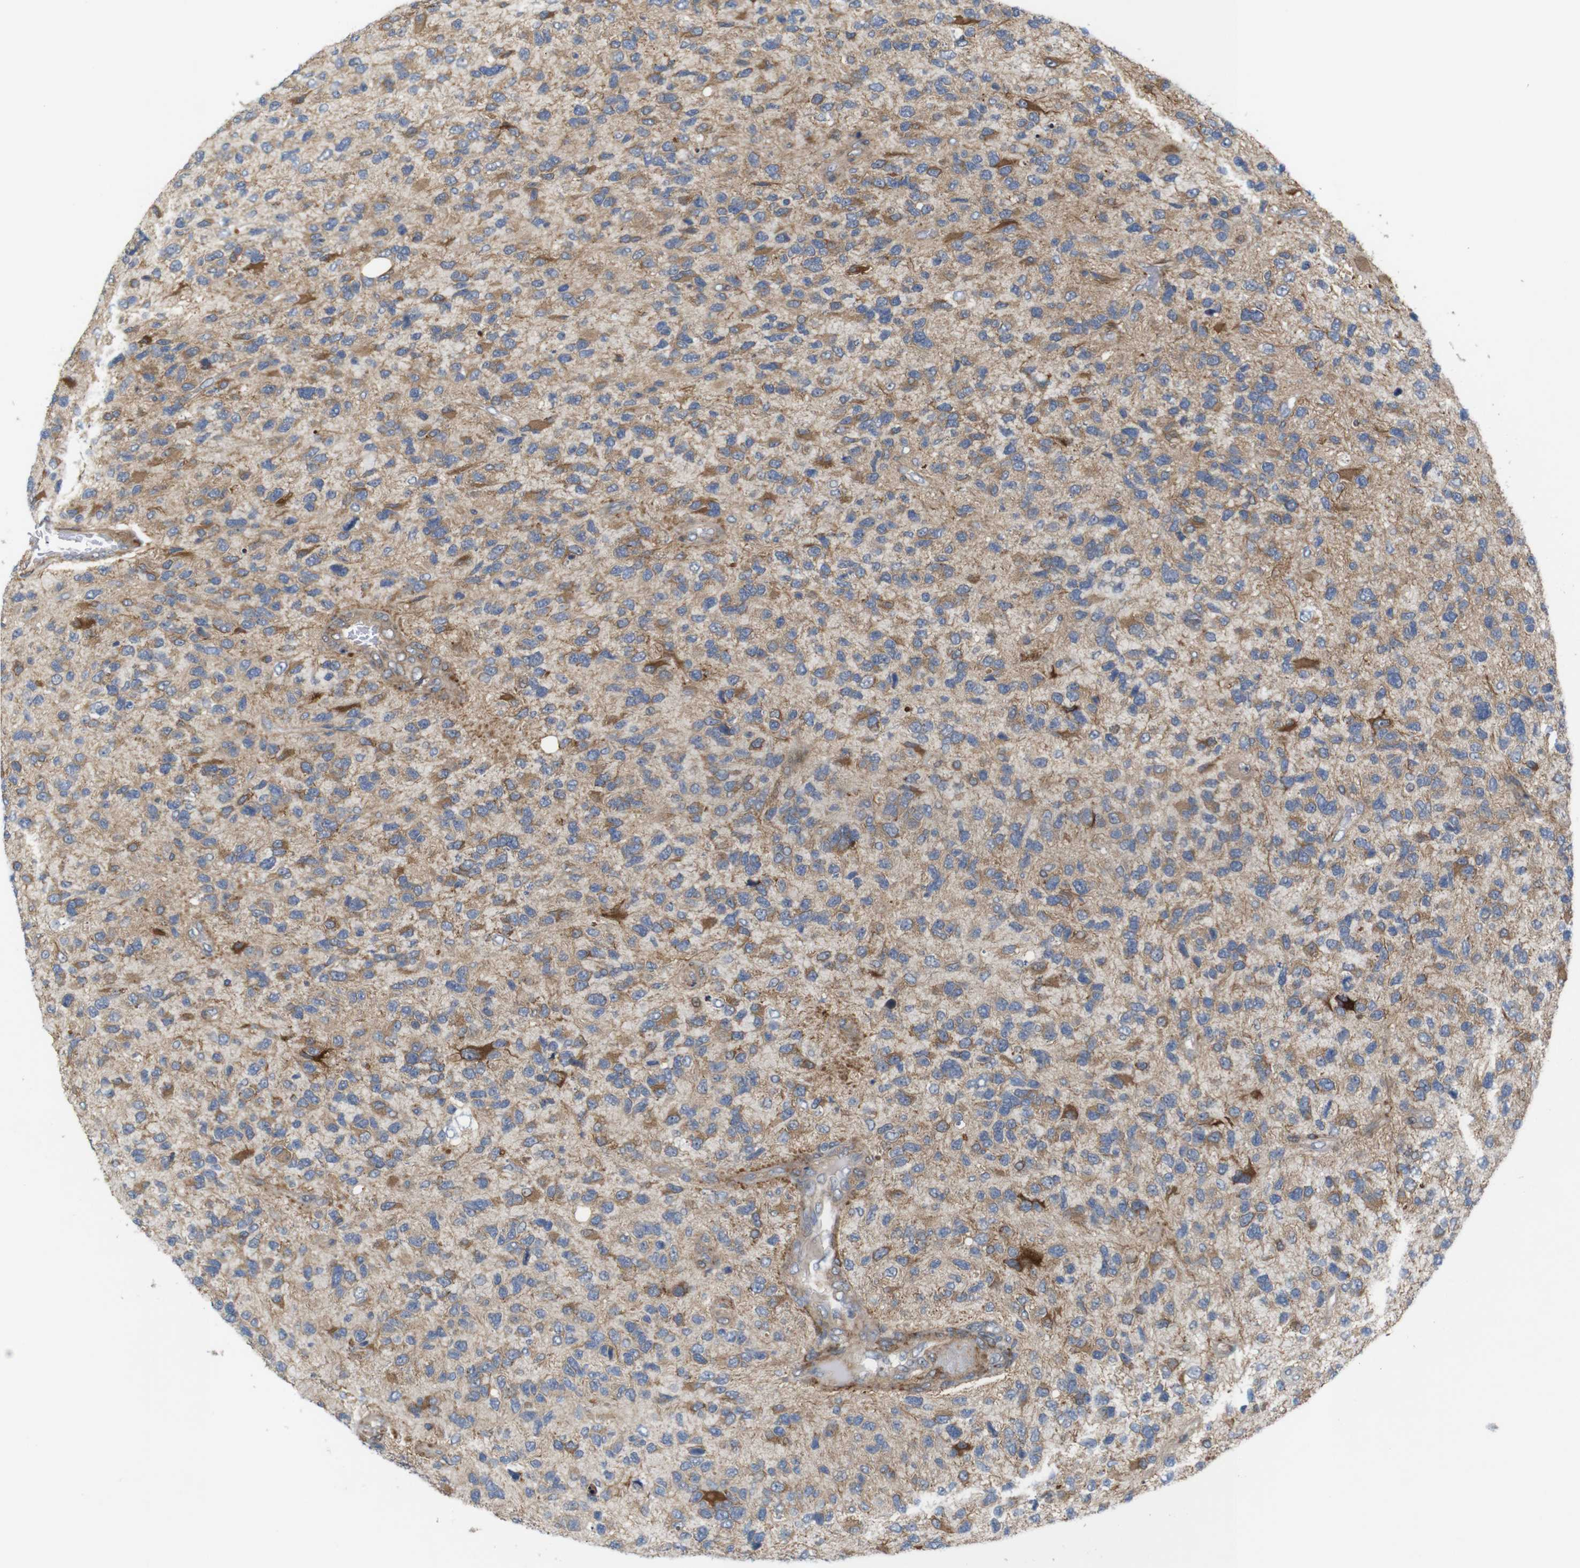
{"staining": {"intensity": "strong", "quantity": "<25%", "location": "cytoplasmic/membranous"}, "tissue": "glioma", "cell_type": "Tumor cells", "image_type": "cancer", "snomed": [{"axis": "morphology", "description": "Glioma, malignant, High grade"}, {"axis": "topography", "description": "Brain"}], "caption": "DAB (3,3'-diaminobenzidine) immunohistochemical staining of human glioma demonstrates strong cytoplasmic/membranous protein positivity in about <25% of tumor cells.", "gene": "P3H2", "patient": {"sex": "female", "age": 58}}